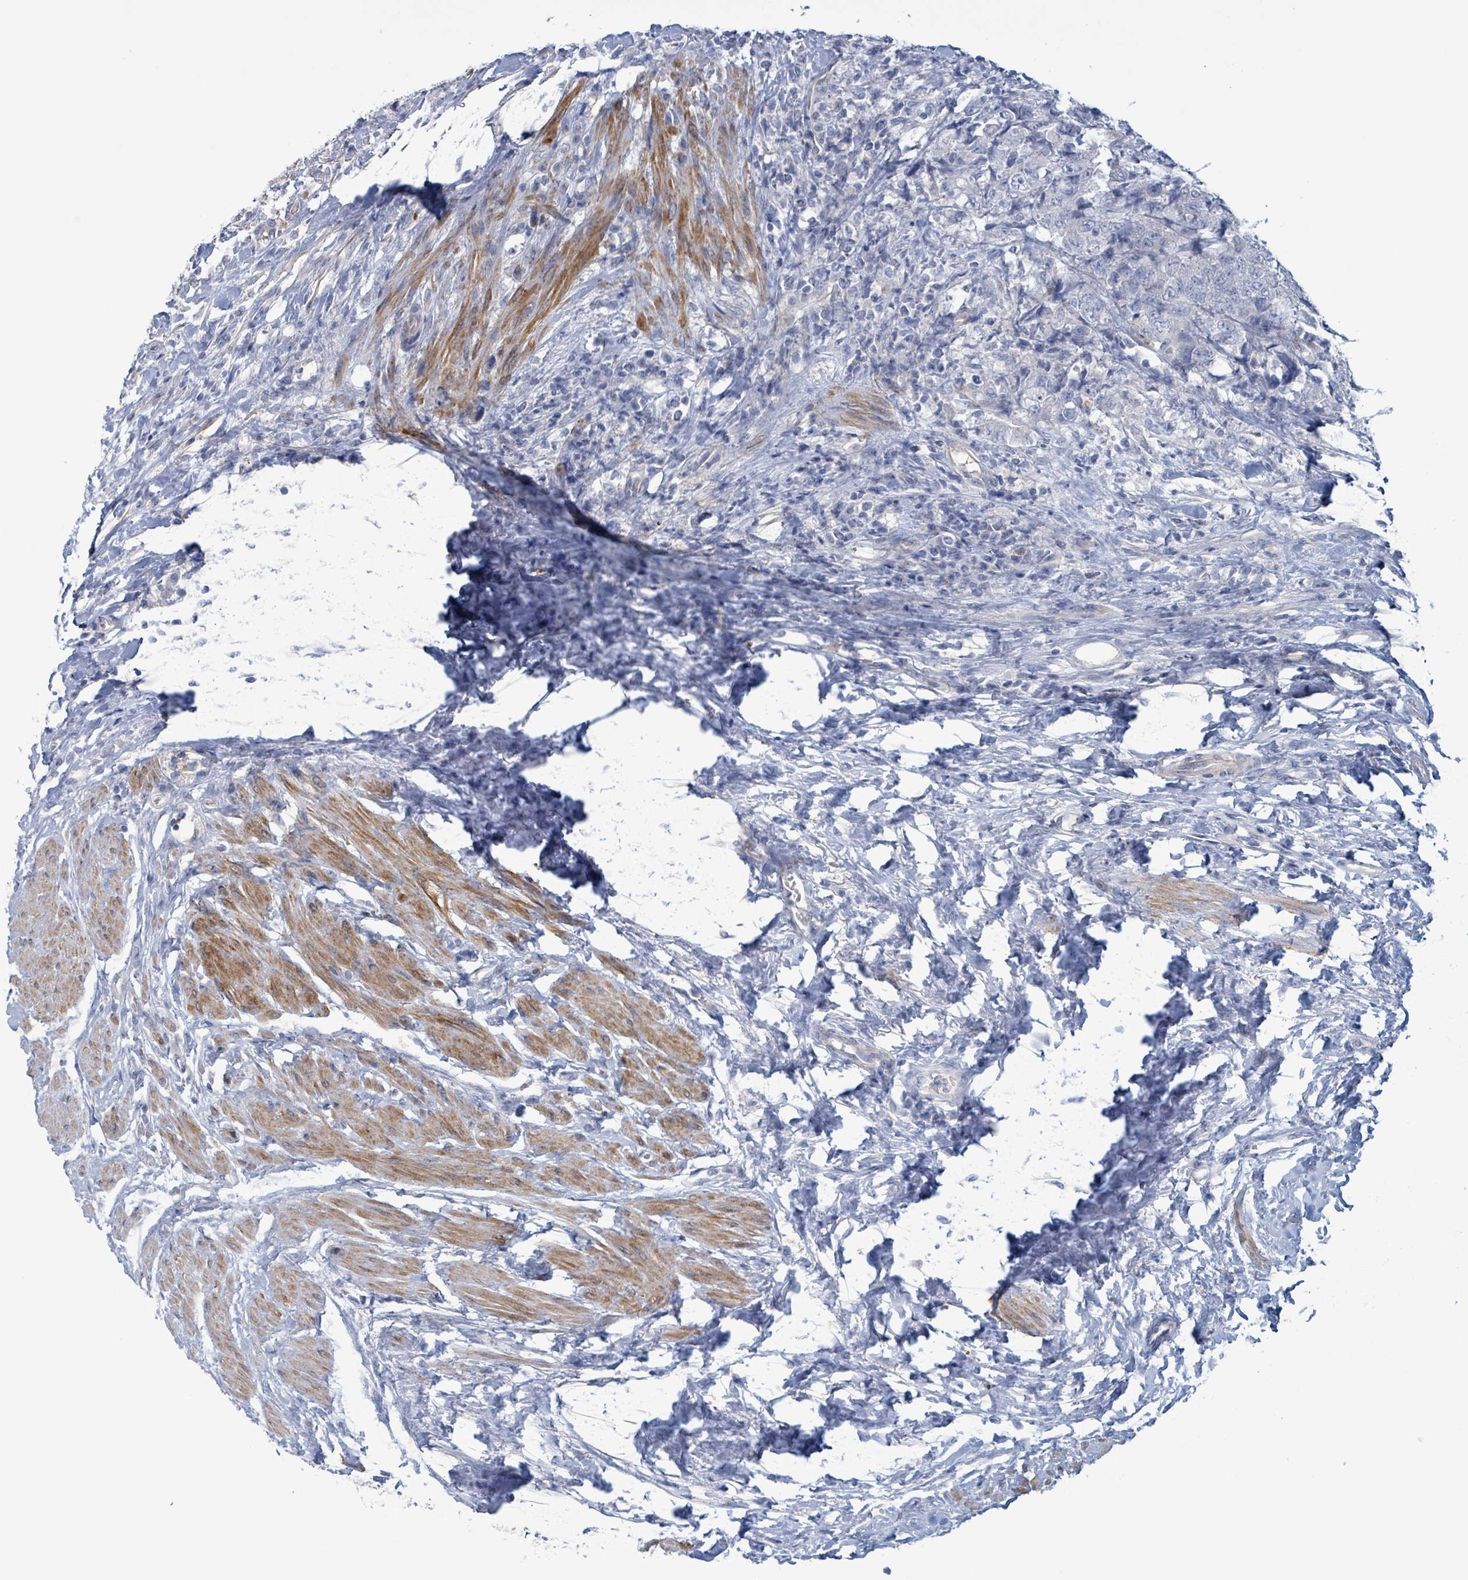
{"staining": {"intensity": "negative", "quantity": "none", "location": "none"}, "tissue": "urothelial cancer", "cell_type": "Tumor cells", "image_type": "cancer", "snomed": [{"axis": "morphology", "description": "Urothelial carcinoma, High grade"}, {"axis": "topography", "description": "Urinary bladder"}], "caption": "The histopathology image demonstrates no staining of tumor cells in urothelial cancer.", "gene": "PKLR", "patient": {"sex": "female", "age": 78}}